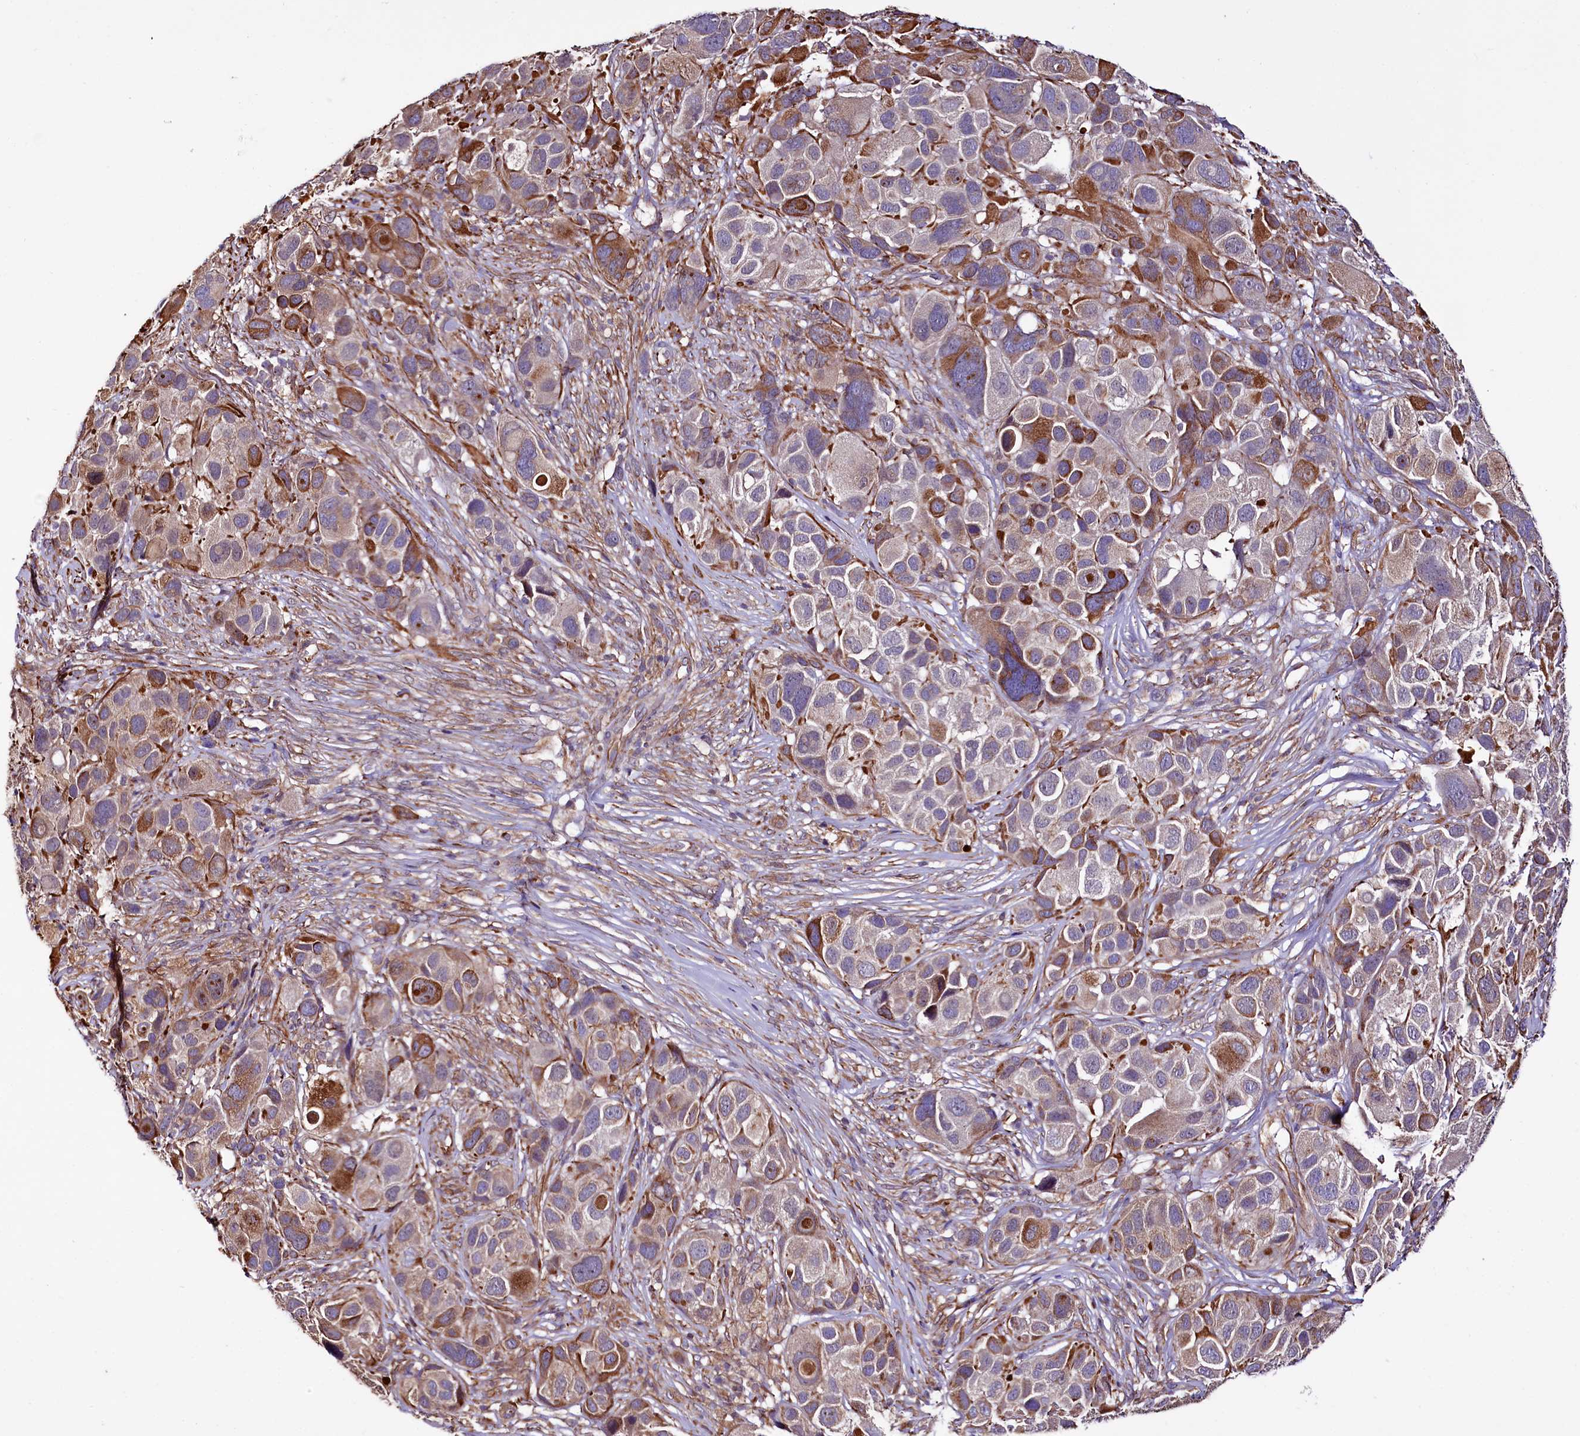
{"staining": {"intensity": "strong", "quantity": "25%-75%", "location": "cytoplasmic/membranous"}, "tissue": "melanoma", "cell_type": "Tumor cells", "image_type": "cancer", "snomed": [{"axis": "morphology", "description": "Malignant melanoma, NOS"}, {"axis": "topography", "description": "Skin of trunk"}], "caption": "Protein analysis of melanoma tissue displays strong cytoplasmic/membranous positivity in about 25%-75% of tumor cells.", "gene": "TTC12", "patient": {"sex": "male", "age": 71}}